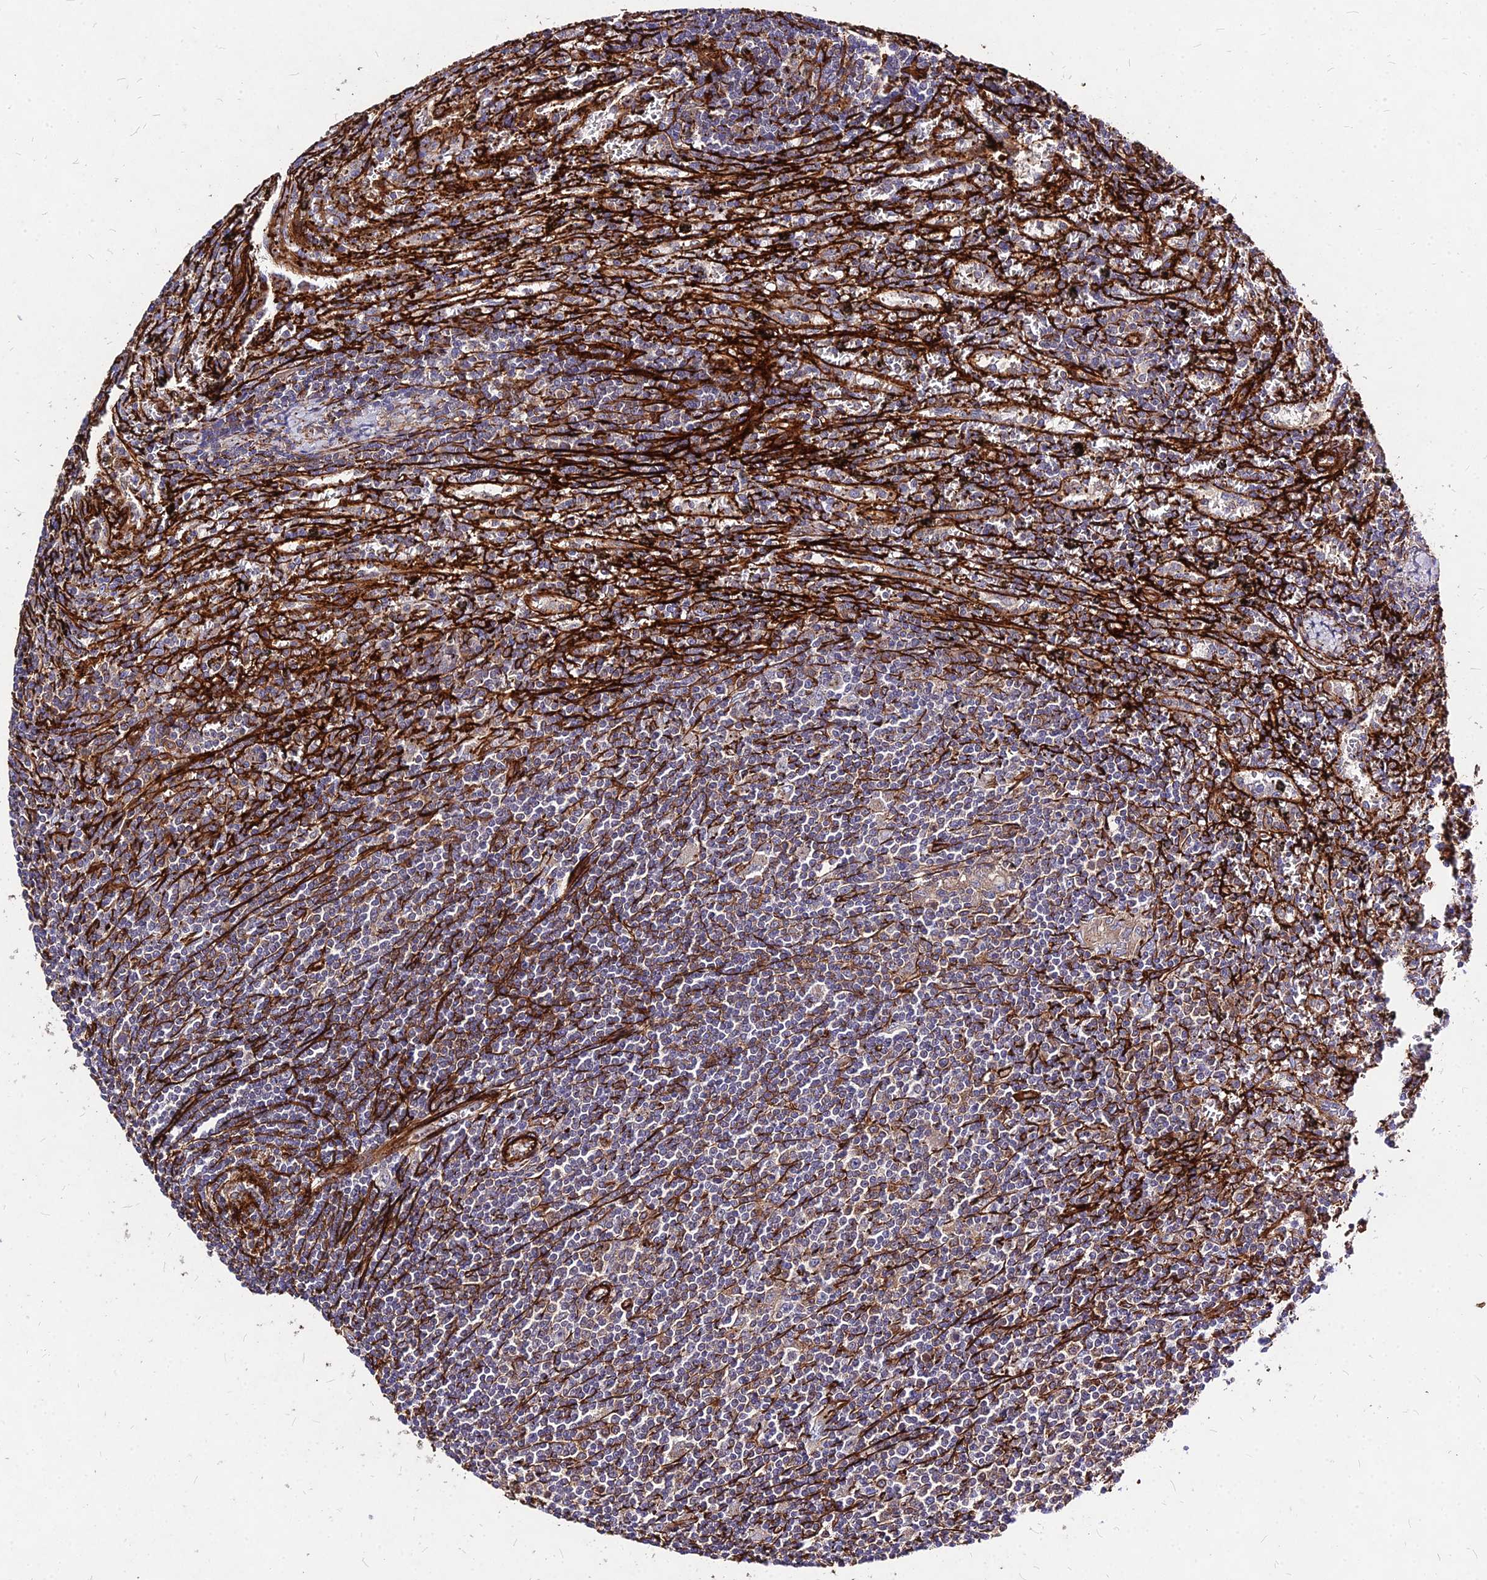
{"staining": {"intensity": "weak", "quantity": "<25%", "location": "cytoplasmic/membranous"}, "tissue": "lymphoma", "cell_type": "Tumor cells", "image_type": "cancer", "snomed": [{"axis": "morphology", "description": "Malignant lymphoma, non-Hodgkin's type, Low grade"}, {"axis": "topography", "description": "Spleen"}], "caption": "Human malignant lymphoma, non-Hodgkin's type (low-grade) stained for a protein using IHC displays no expression in tumor cells.", "gene": "EFCC1", "patient": {"sex": "male", "age": 76}}